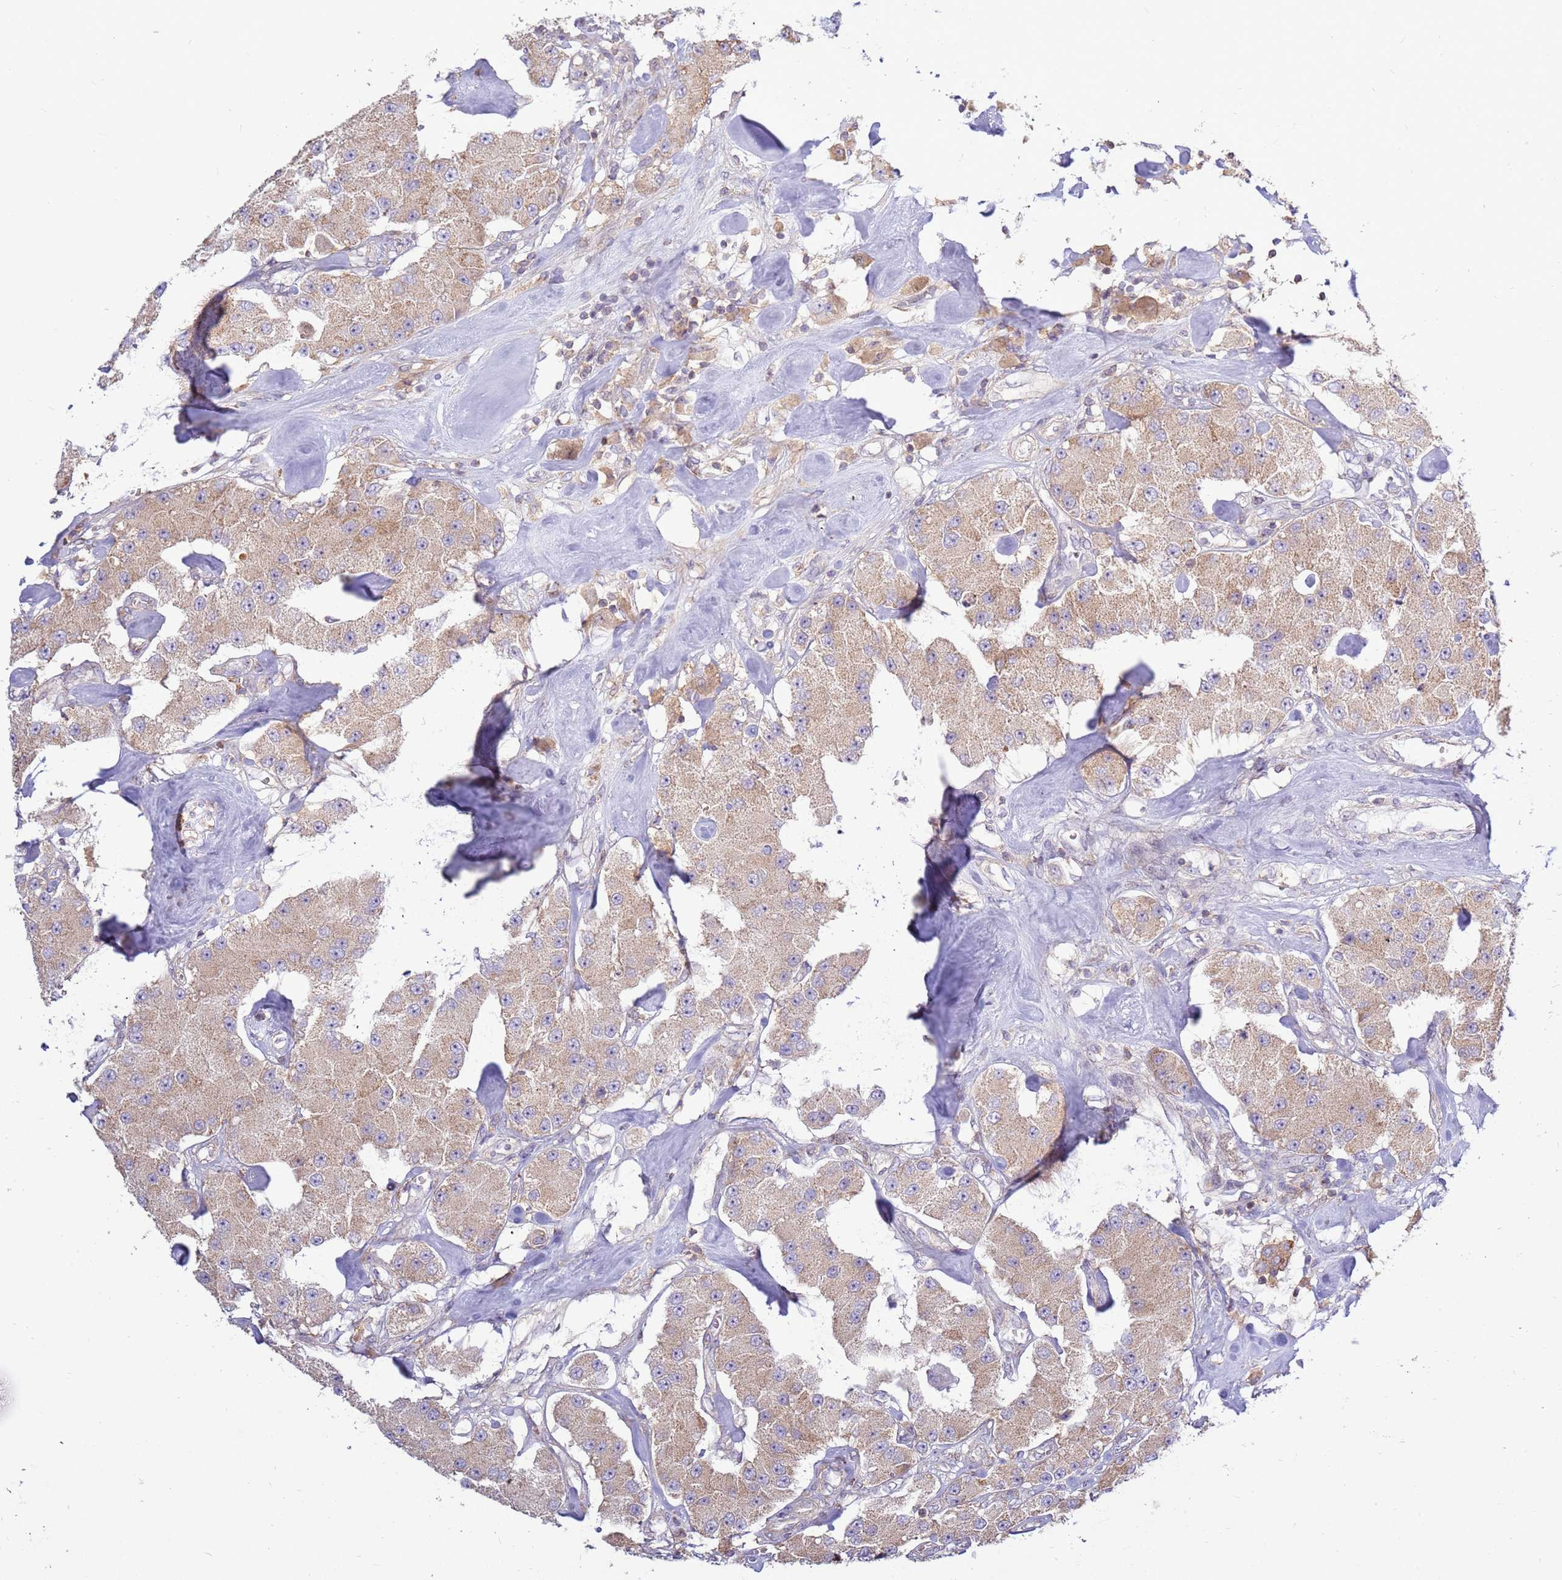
{"staining": {"intensity": "weak", "quantity": ">75%", "location": "cytoplasmic/membranous"}, "tissue": "carcinoid", "cell_type": "Tumor cells", "image_type": "cancer", "snomed": [{"axis": "morphology", "description": "Carcinoid, malignant, NOS"}, {"axis": "topography", "description": "Pancreas"}], "caption": "Protein expression by immunohistochemistry (IHC) reveals weak cytoplasmic/membranous expression in approximately >75% of tumor cells in carcinoid. (IHC, brightfield microscopy, high magnification).", "gene": "EVA1B", "patient": {"sex": "male", "age": 41}}